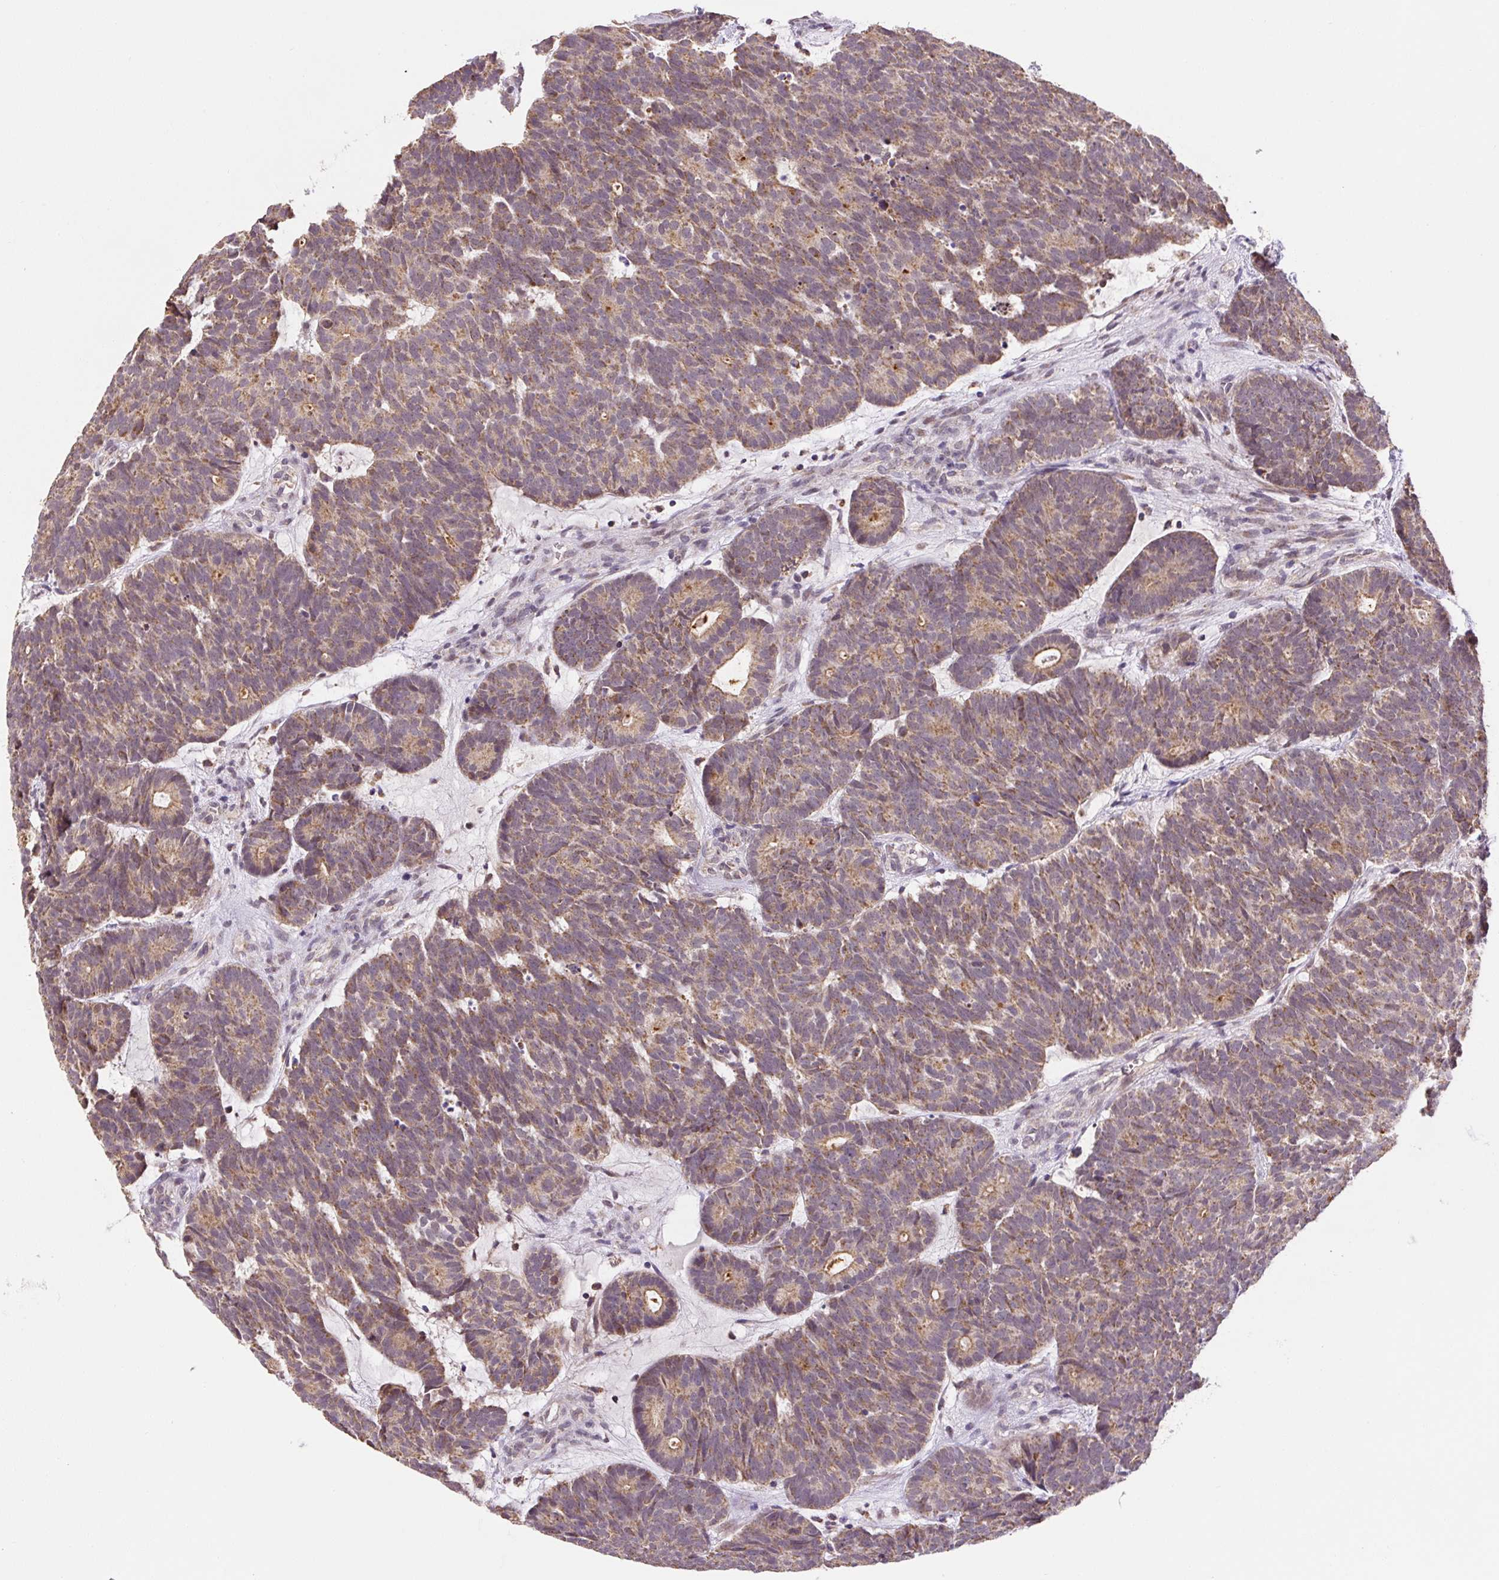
{"staining": {"intensity": "moderate", "quantity": ">75%", "location": "cytoplasmic/membranous"}, "tissue": "head and neck cancer", "cell_type": "Tumor cells", "image_type": "cancer", "snomed": [{"axis": "morphology", "description": "Adenocarcinoma, NOS"}, {"axis": "topography", "description": "Head-Neck"}], "caption": "IHC histopathology image of adenocarcinoma (head and neck) stained for a protein (brown), which exhibits medium levels of moderate cytoplasmic/membranous positivity in about >75% of tumor cells.", "gene": "MFSD9", "patient": {"sex": "female", "age": 81}}